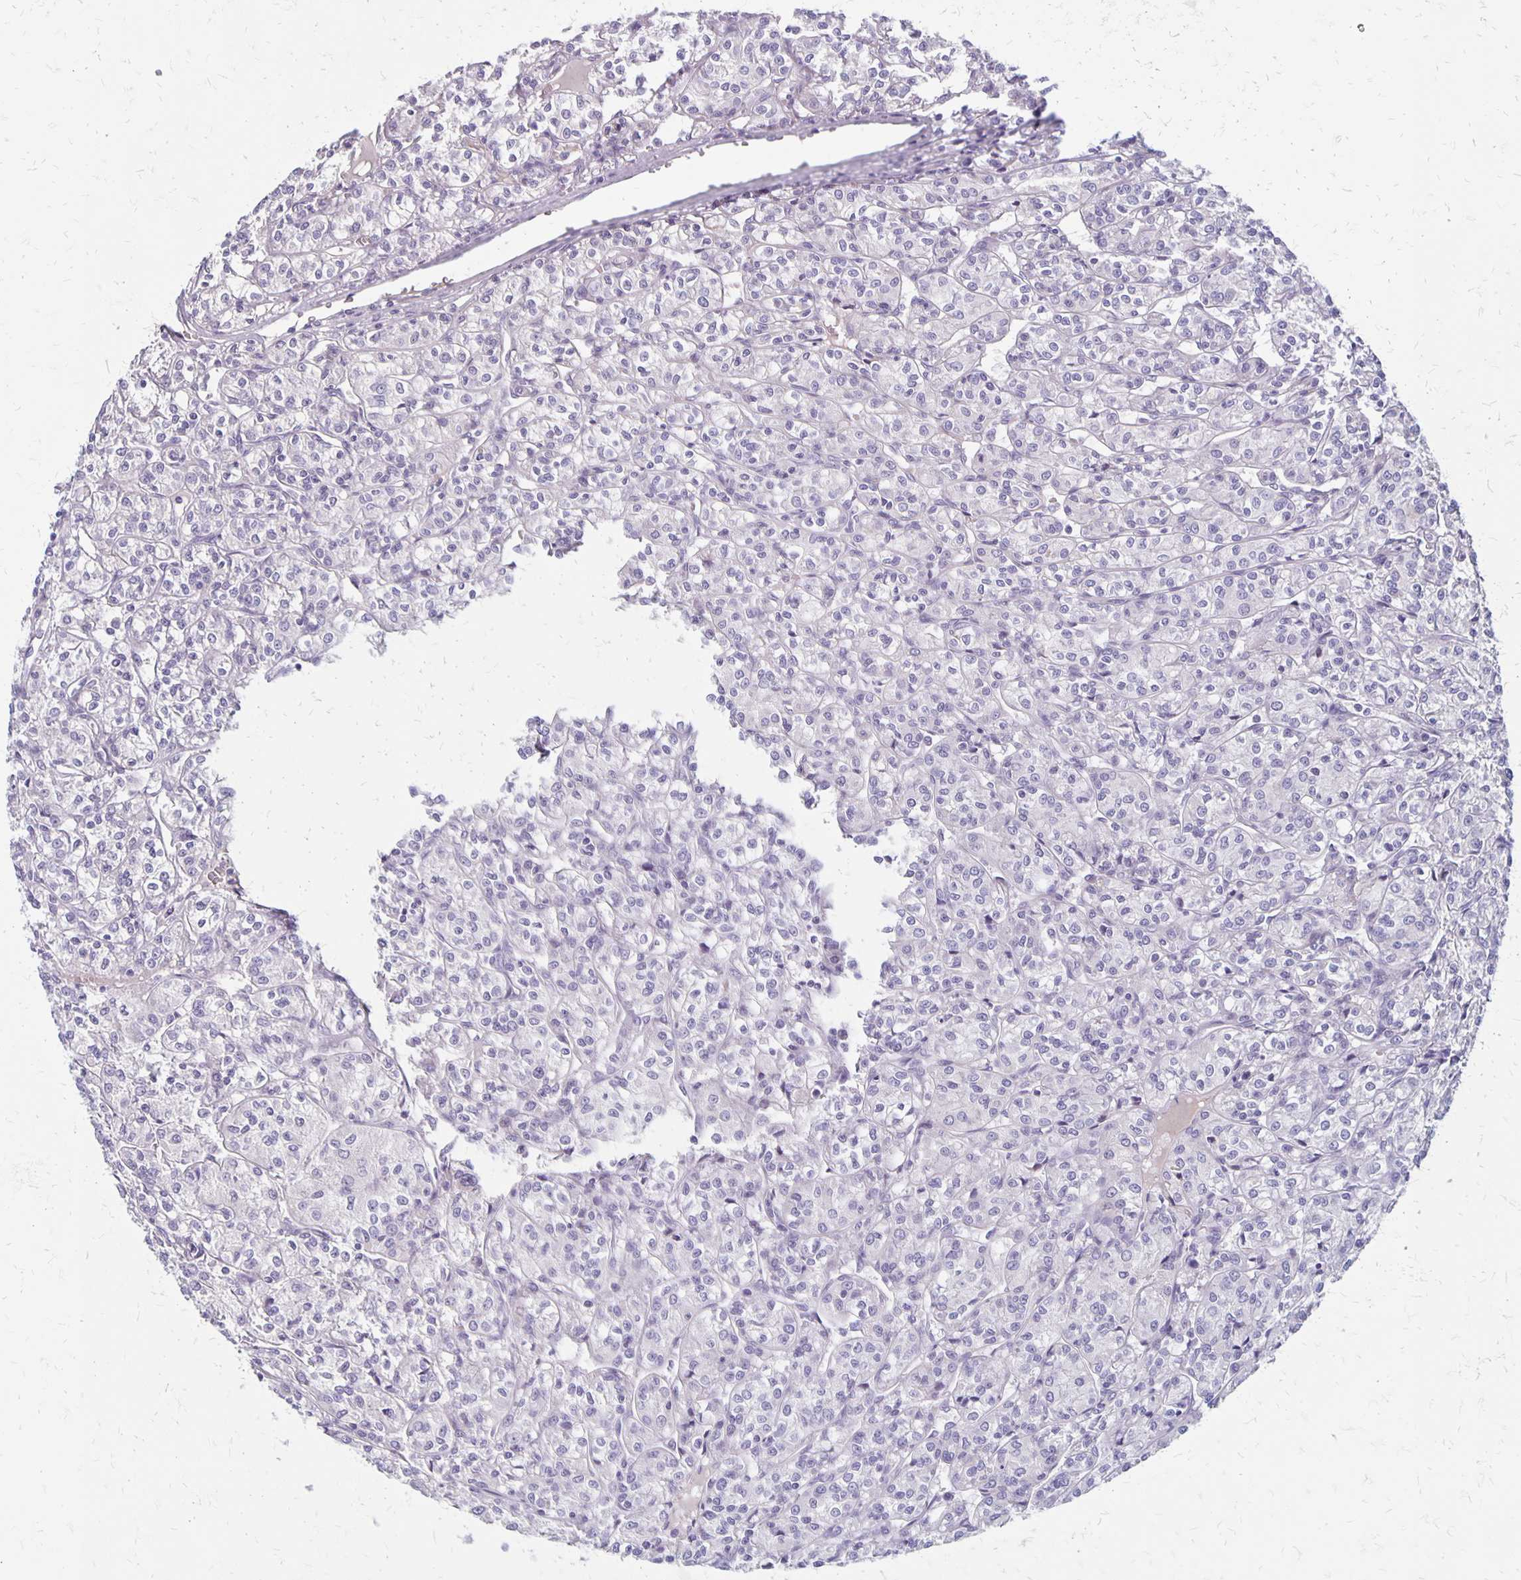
{"staining": {"intensity": "negative", "quantity": "none", "location": "none"}, "tissue": "renal cancer", "cell_type": "Tumor cells", "image_type": "cancer", "snomed": [{"axis": "morphology", "description": "Adenocarcinoma, NOS"}, {"axis": "topography", "description": "Kidney"}], "caption": "Tumor cells show no significant protein positivity in renal cancer (adenocarcinoma). (DAB immunohistochemistry (IHC) with hematoxylin counter stain).", "gene": "HOMER1", "patient": {"sex": "male", "age": 36}}